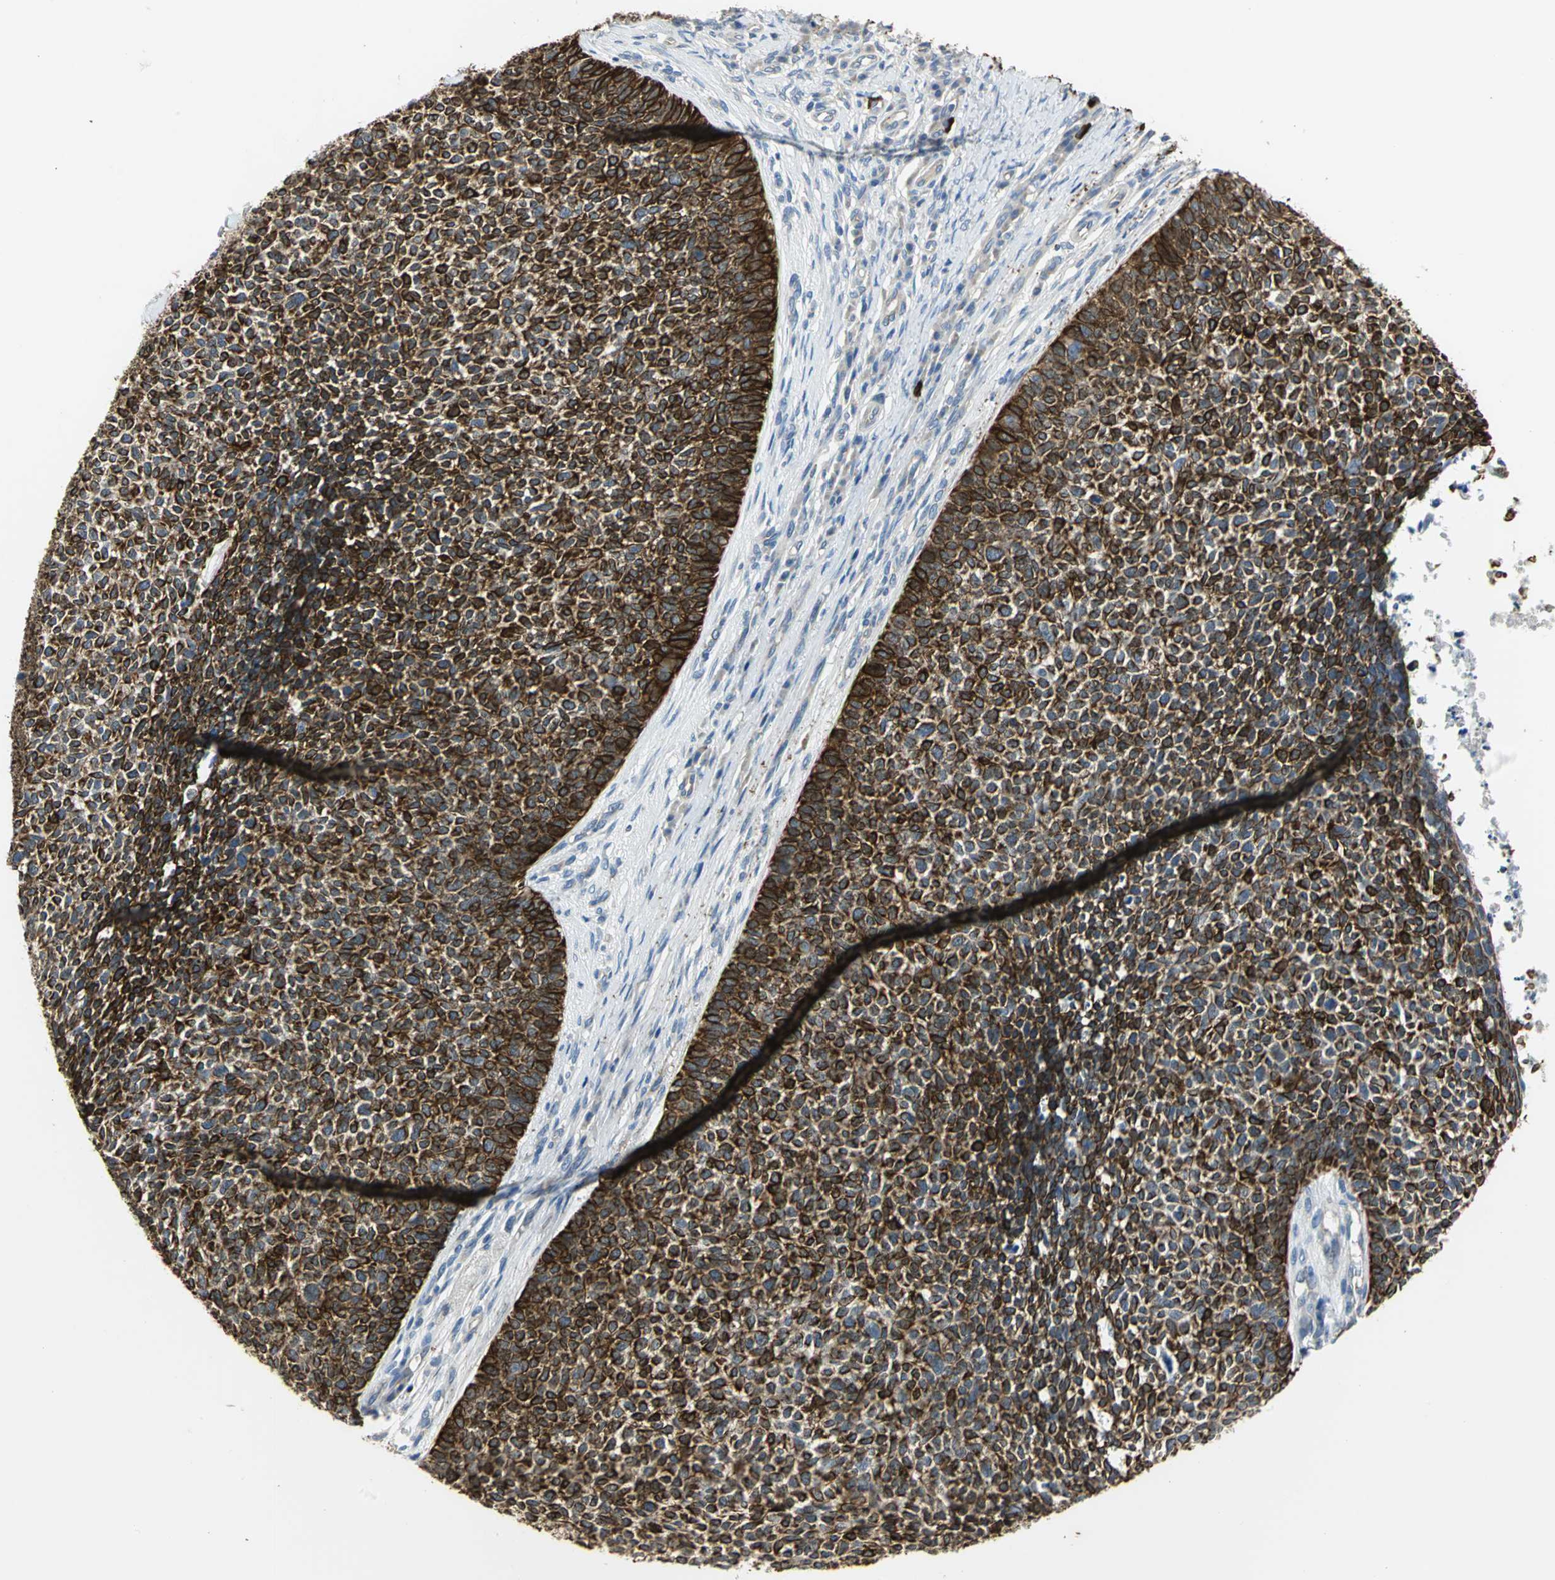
{"staining": {"intensity": "strong", "quantity": ">75%", "location": "cytoplasmic/membranous"}, "tissue": "skin cancer", "cell_type": "Tumor cells", "image_type": "cancer", "snomed": [{"axis": "morphology", "description": "Basal cell carcinoma"}, {"axis": "topography", "description": "Skin"}], "caption": "The micrograph reveals staining of skin cancer, revealing strong cytoplasmic/membranous protein expression (brown color) within tumor cells. (IHC, brightfield microscopy, high magnification).", "gene": "HTR1F", "patient": {"sex": "female", "age": 84}}